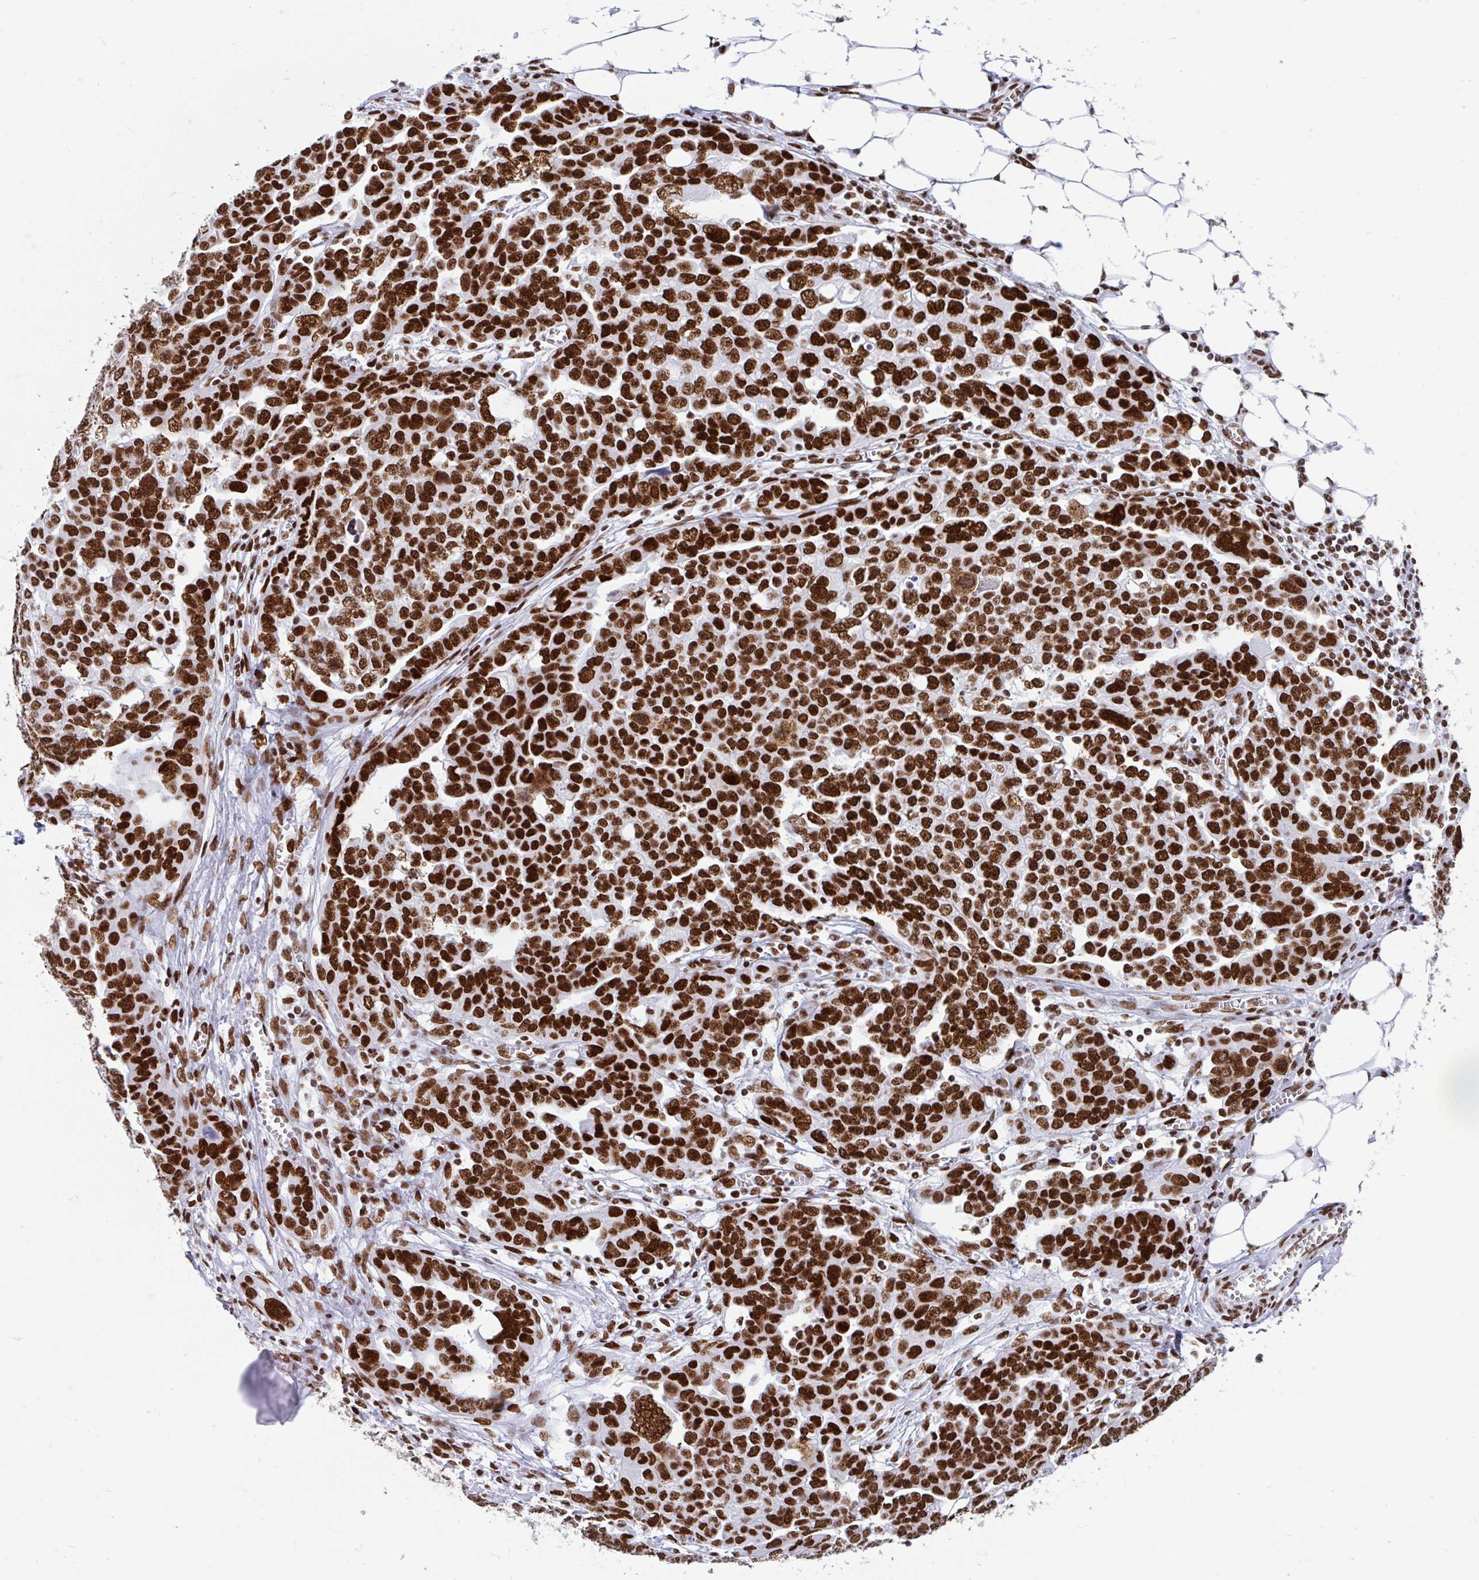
{"staining": {"intensity": "strong", "quantity": ">75%", "location": "nuclear"}, "tissue": "ovarian cancer", "cell_type": "Tumor cells", "image_type": "cancer", "snomed": [{"axis": "morphology", "description": "Cystadenocarcinoma, serous, NOS"}, {"axis": "topography", "description": "Ovary"}], "caption": "A high-resolution micrograph shows immunohistochemistry (IHC) staining of ovarian serous cystadenocarcinoma, which reveals strong nuclear staining in approximately >75% of tumor cells.", "gene": "KHDRBS1", "patient": {"sex": "female", "age": 59}}